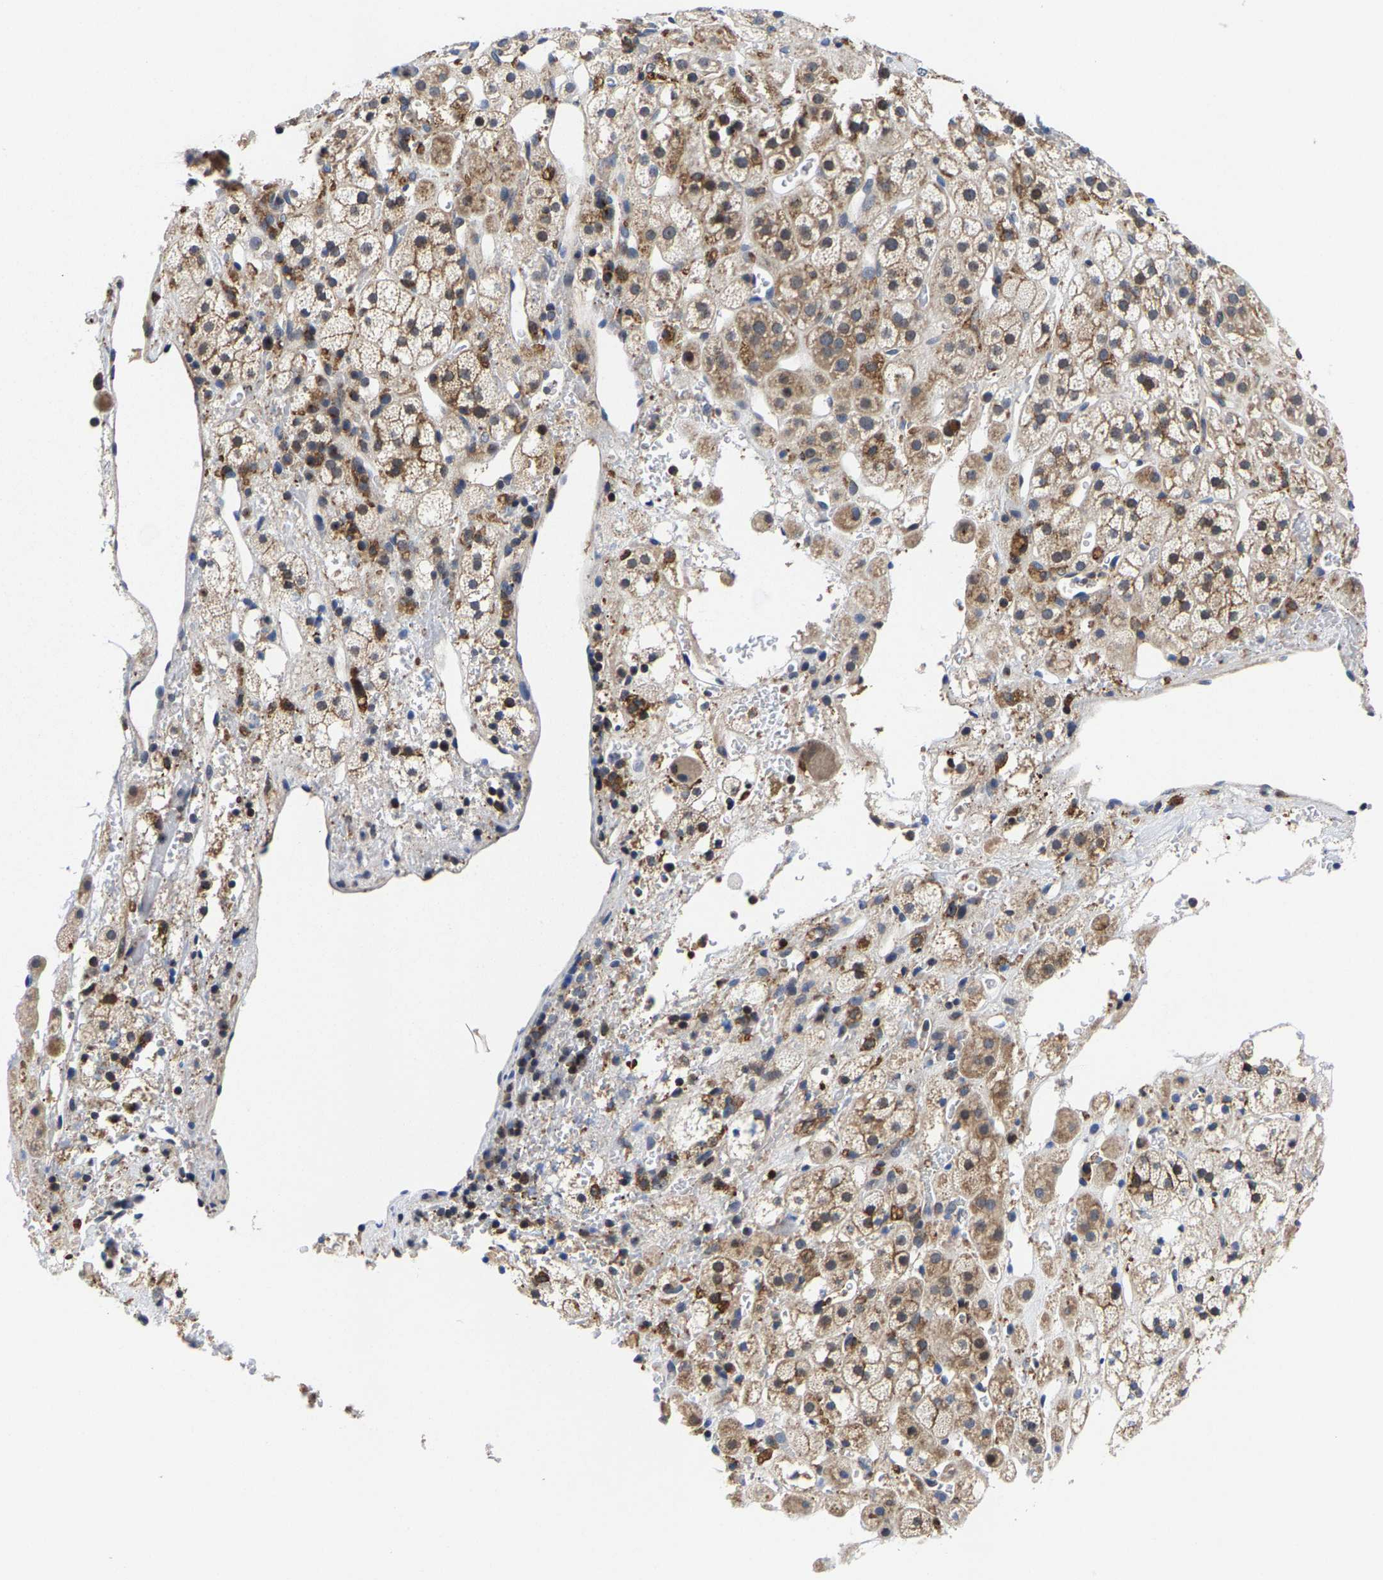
{"staining": {"intensity": "moderate", "quantity": ">75%", "location": "cytoplasmic/membranous"}, "tissue": "adrenal gland", "cell_type": "Glandular cells", "image_type": "normal", "snomed": [{"axis": "morphology", "description": "Normal tissue, NOS"}, {"axis": "topography", "description": "Adrenal gland"}], "caption": "Protein analysis of benign adrenal gland reveals moderate cytoplasmic/membranous expression in approximately >75% of glandular cells. The staining was performed using DAB (3,3'-diaminobenzidine) to visualize the protein expression in brown, while the nuclei were stained in blue with hematoxylin (Magnification: 20x).", "gene": "PFKFB3", "patient": {"sex": "male", "age": 56}}